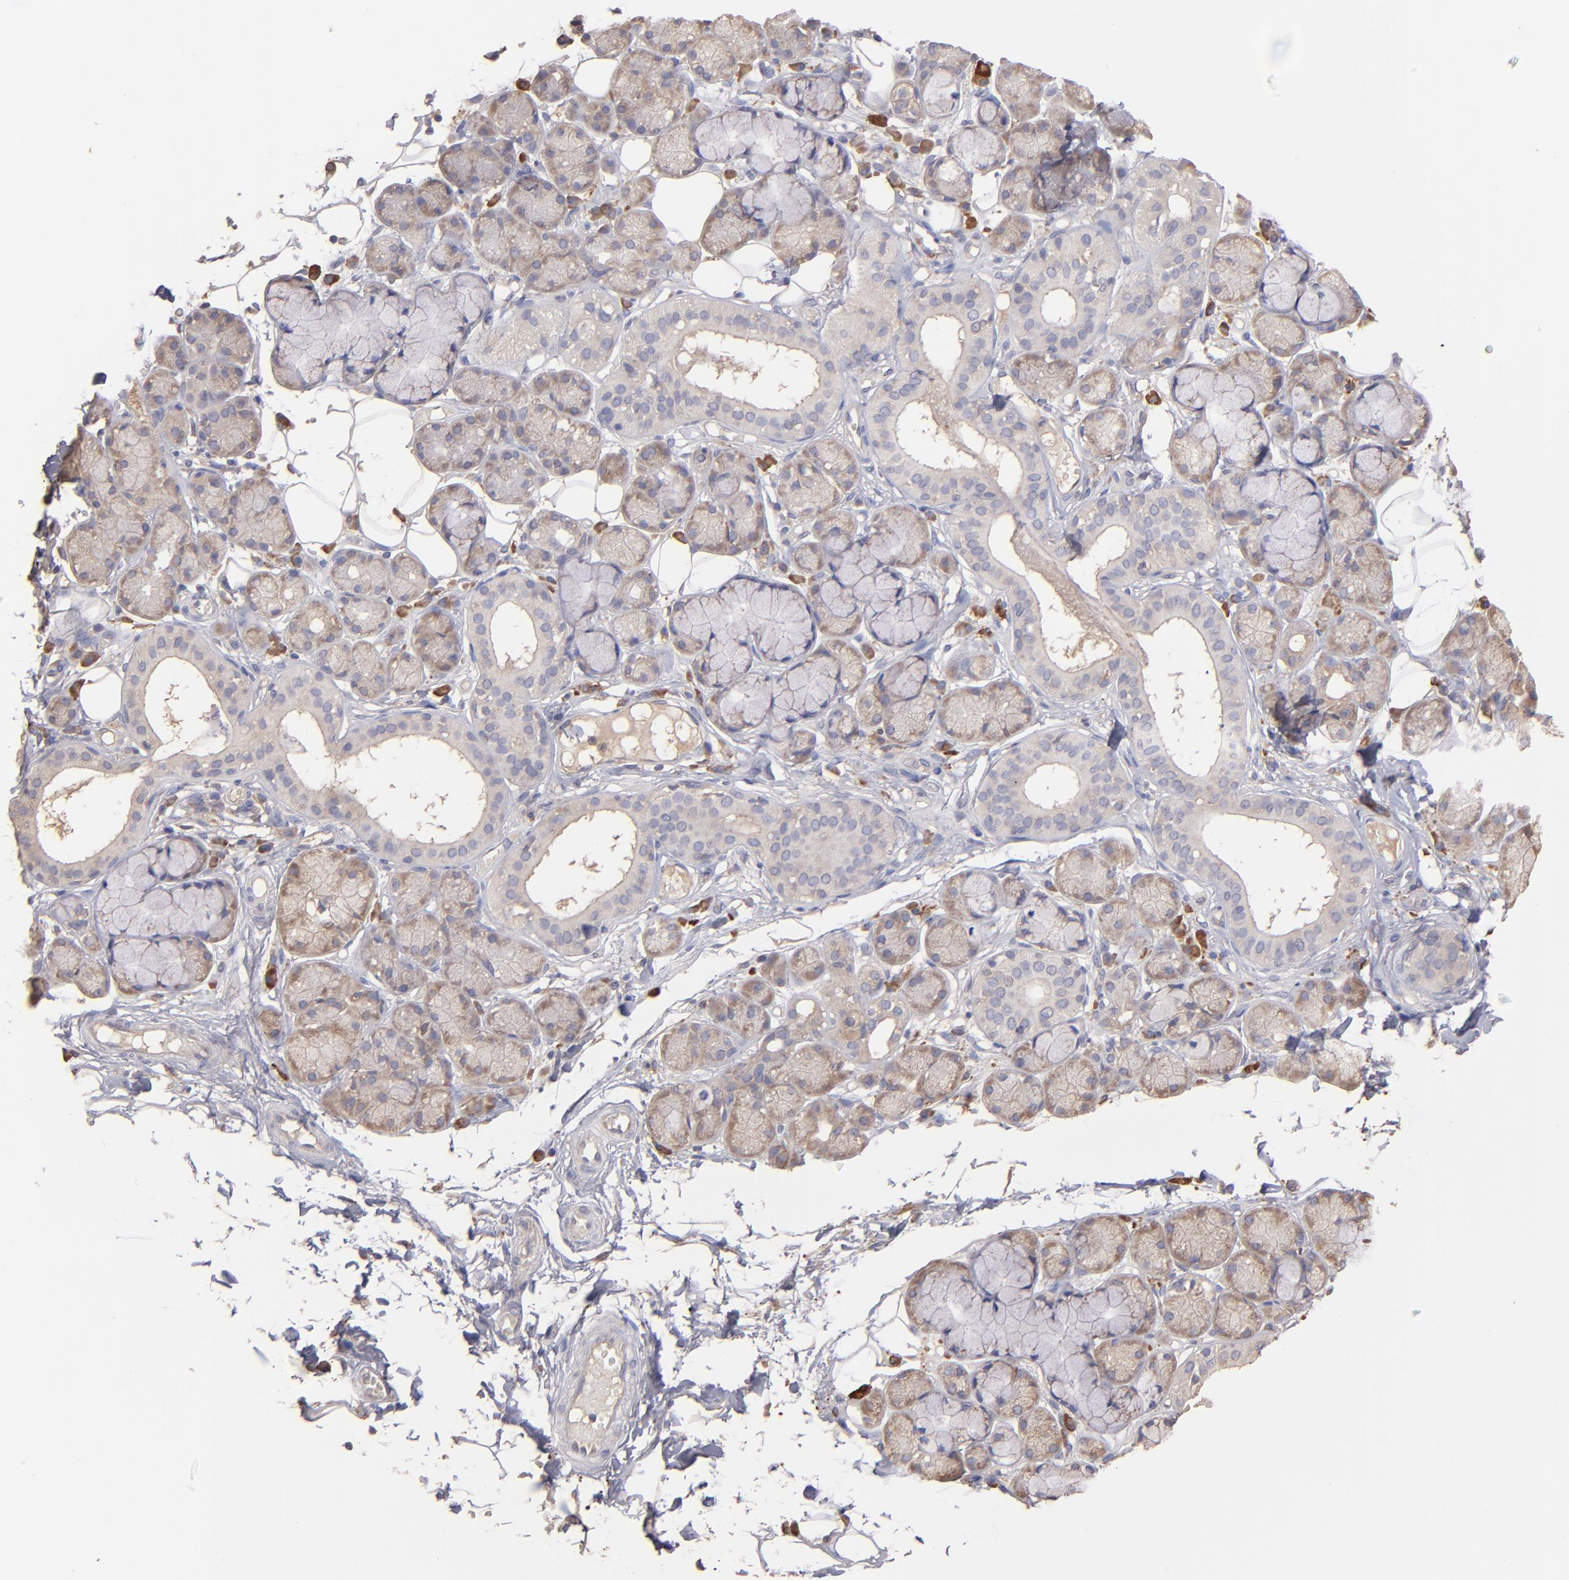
{"staining": {"intensity": "weak", "quantity": "<25%", "location": "cytoplasmic/membranous"}, "tissue": "salivary gland", "cell_type": "Glandular cells", "image_type": "normal", "snomed": [{"axis": "morphology", "description": "Normal tissue, NOS"}, {"axis": "topography", "description": "Skeletal muscle"}, {"axis": "topography", "description": "Oral tissue"}, {"axis": "topography", "description": "Salivary gland"}, {"axis": "topography", "description": "Peripheral nerve tissue"}], "caption": "This photomicrograph is of benign salivary gland stained with immunohistochemistry (IHC) to label a protein in brown with the nuclei are counter-stained blue. There is no staining in glandular cells.", "gene": "NFKBIE", "patient": {"sex": "male", "age": 54}}